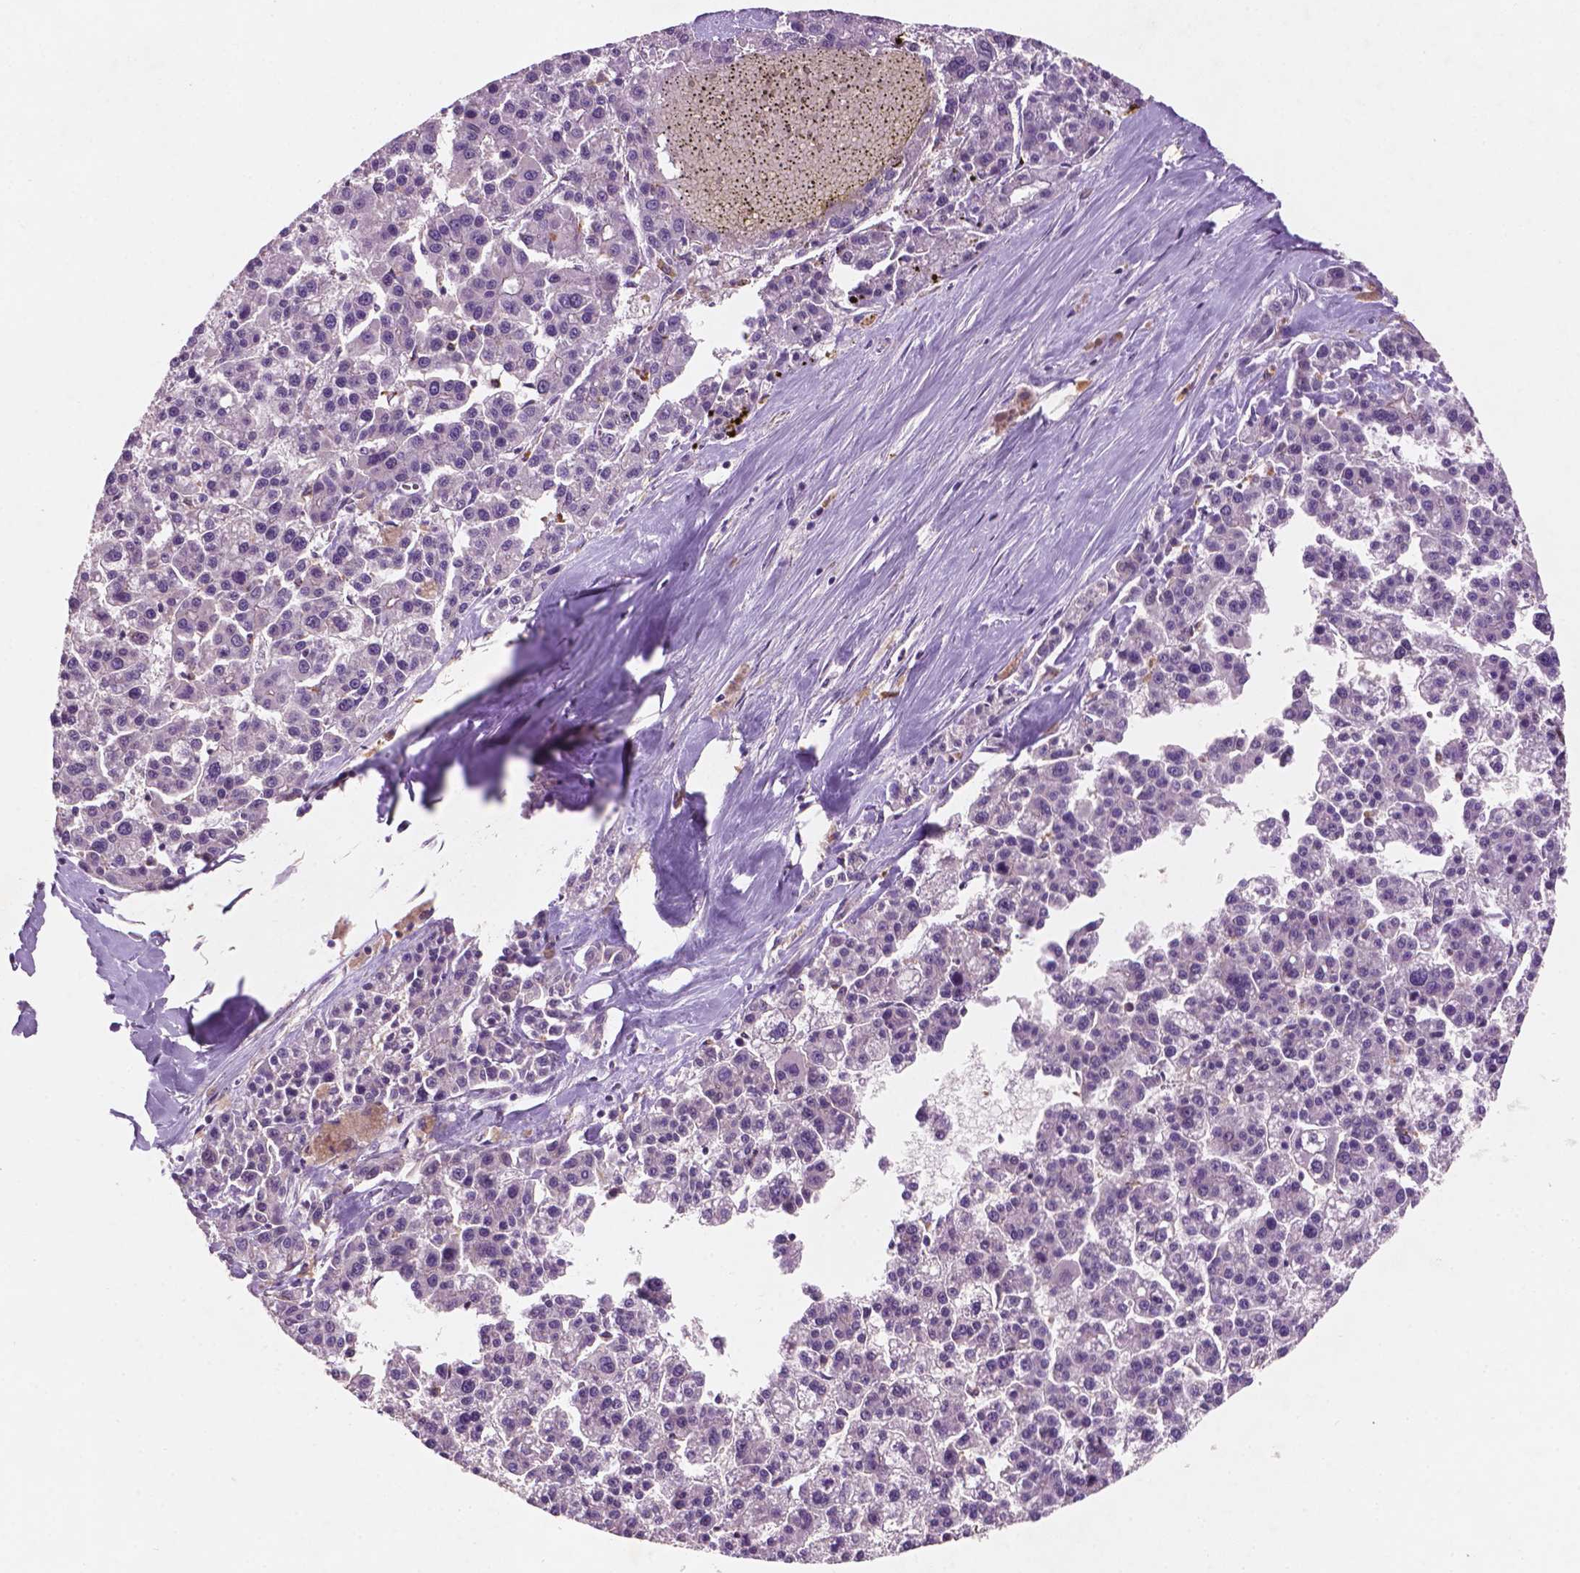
{"staining": {"intensity": "negative", "quantity": "none", "location": "none"}, "tissue": "liver cancer", "cell_type": "Tumor cells", "image_type": "cancer", "snomed": [{"axis": "morphology", "description": "Carcinoma, Hepatocellular, NOS"}, {"axis": "topography", "description": "Liver"}], "caption": "This is an IHC photomicrograph of human liver hepatocellular carcinoma. There is no expression in tumor cells.", "gene": "GXYLT2", "patient": {"sex": "female", "age": 58}}